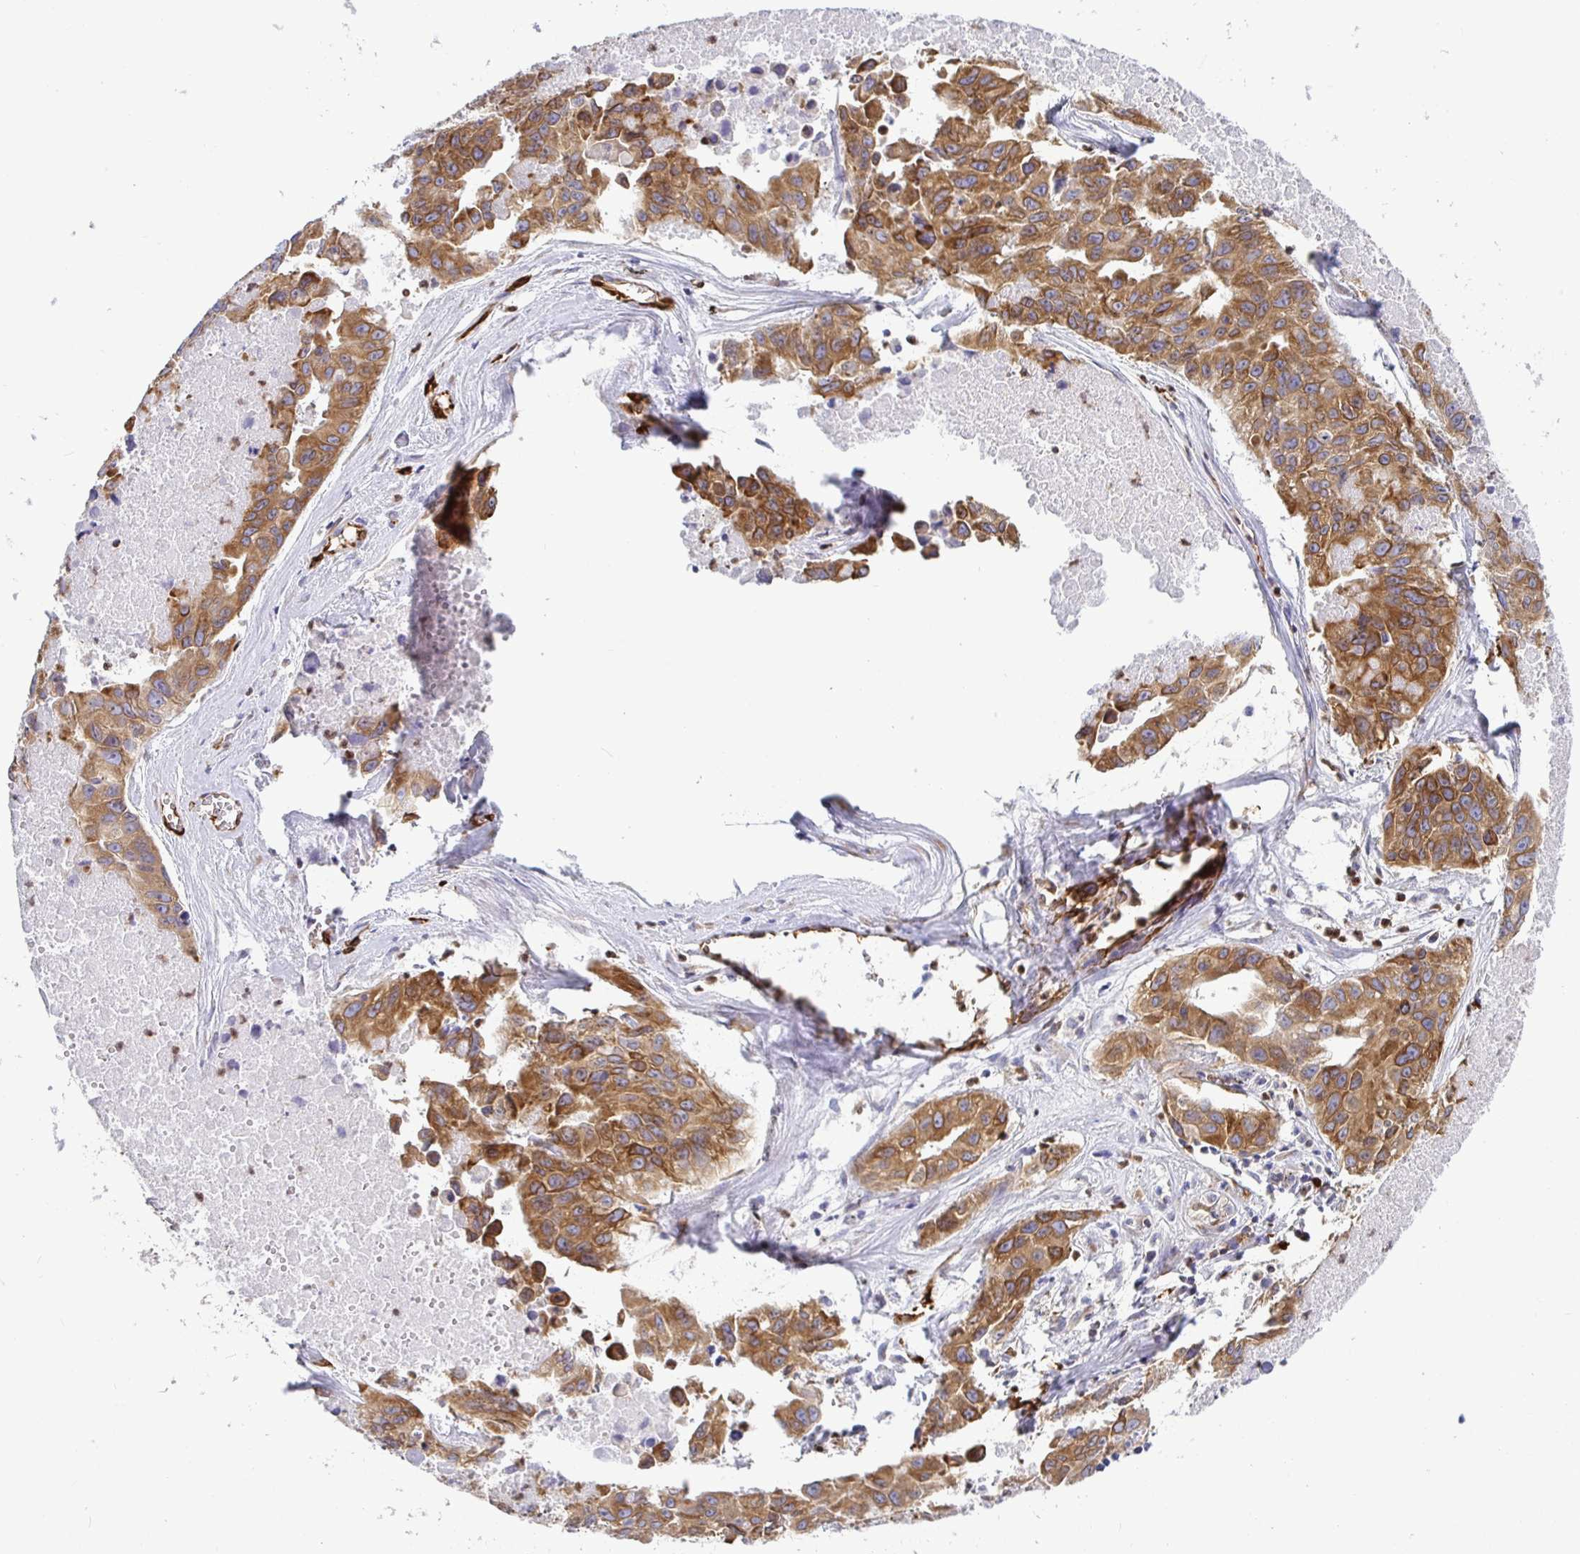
{"staining": {"intensity": "moderate", "quantity": ">75%", "location": "cytoplasmic/membranous"}, "tissue": "lung cancer", "cell_type": "Tumor cells", "image_type": "cancer", "snomed": [{"axis": "morphology", "description": "Adenocarcinoma, NOS"}, {"axis": "topography", "description": "Lymph node"}, {"axis": "topography", "description": "Lung"}], "caption": "Protein expression analysis of human lung cancer reveals moderate cytoplasmic/membranous positivity in approximately >75% of tumor cells.", "gene": "TP53I11", "patient": {"sex": "male", "age": 64}}